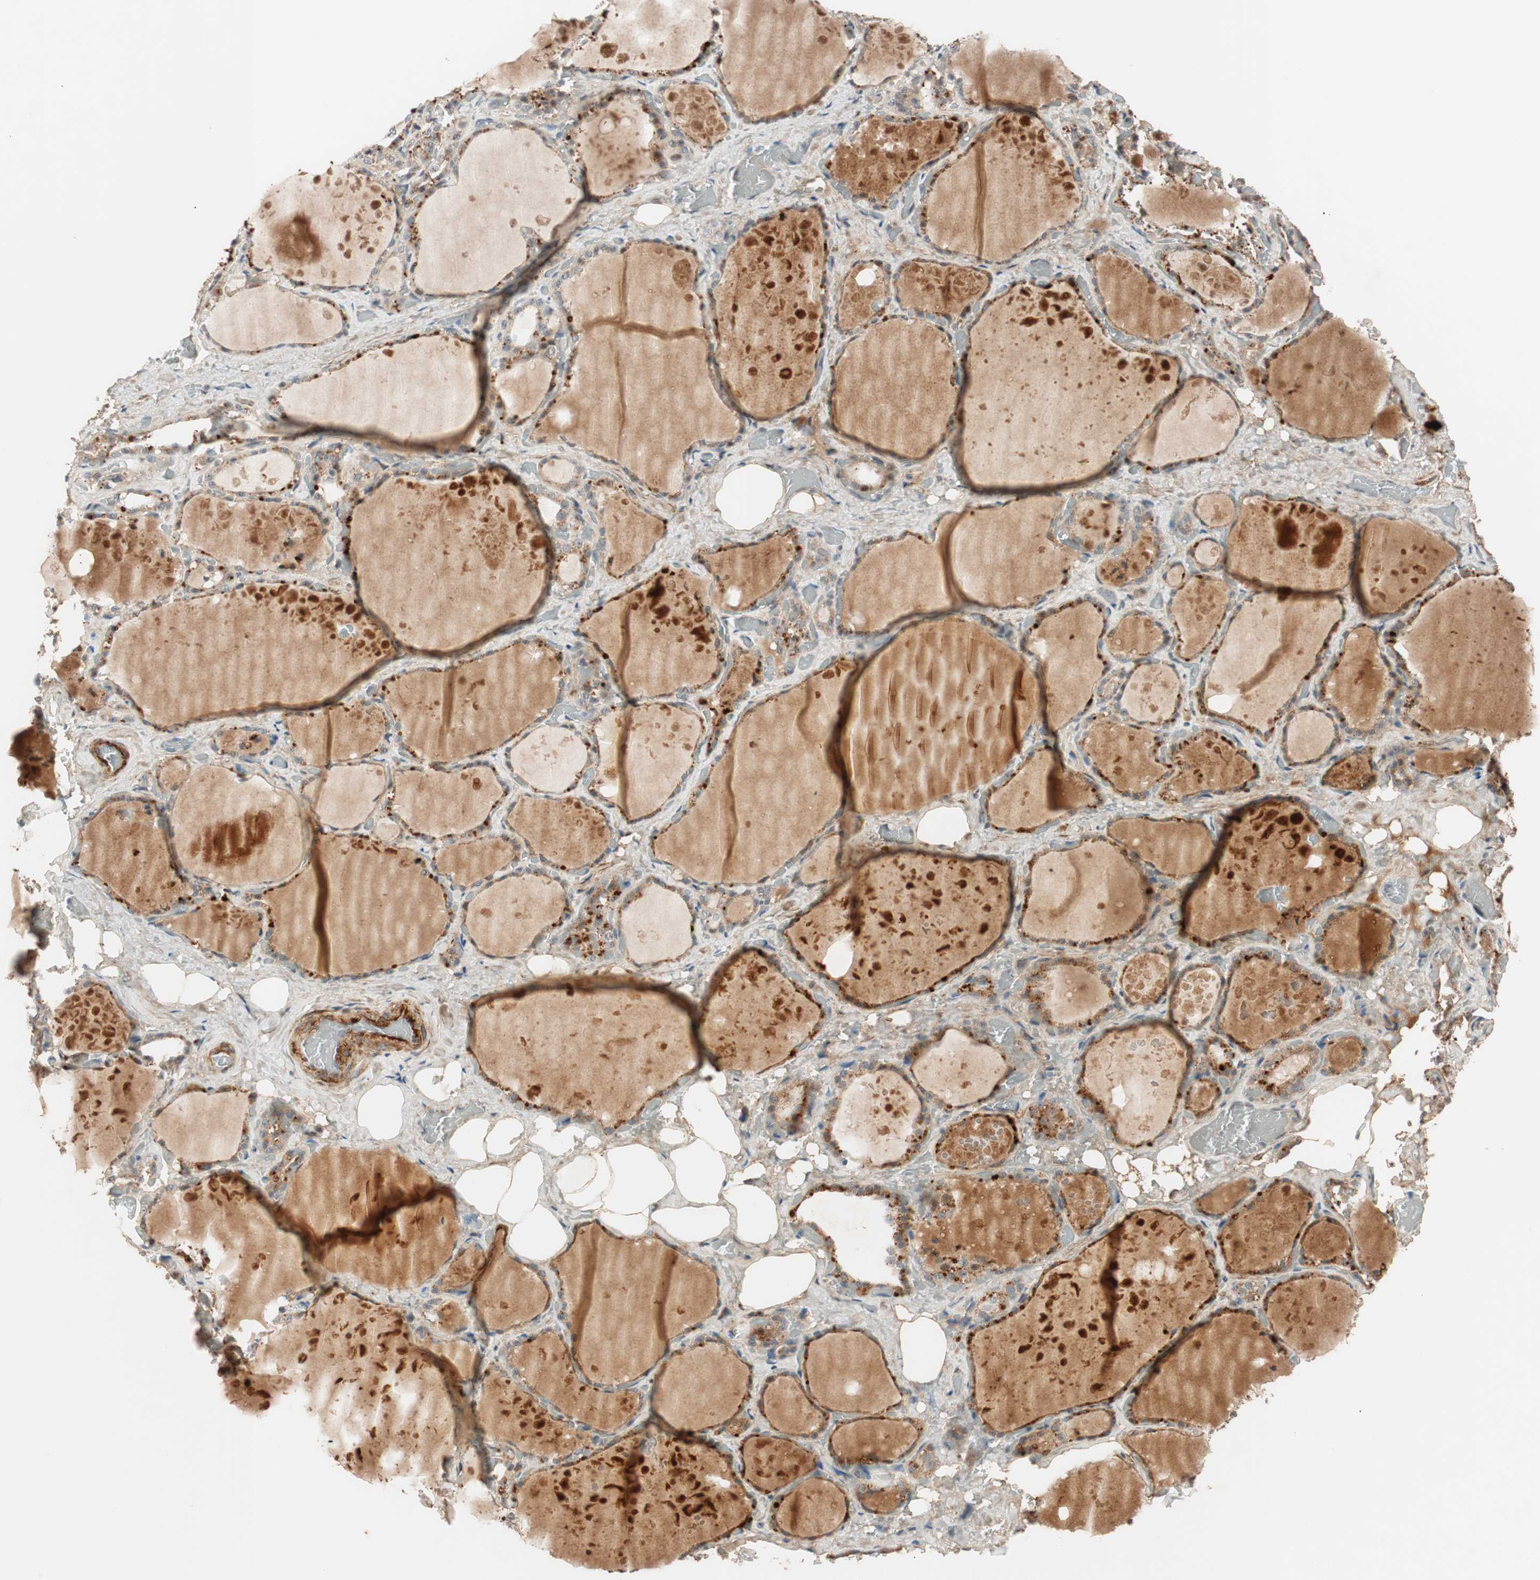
{"staining": {"intensity": "strong", "quantity": ">75%", "location": "nuclear"}, "tissue": "thyroid gland", "cell_type": "Glandular cells", "image_type": "normal", "snomed": [{"axis": "morphology", "description": "Normal tissue, NOS"}, {"axis": "topography", "description": "Thyroid gland"}], "caption": "This image shows benign thyroid gland stained with IHC to label a protein in brown. The nuclear of glandular cells show strong positivity for the protein. Nuclei are counter-stained blue.", "gene": "EPHA6", "patient": {"sex": "male", "age": 61}}